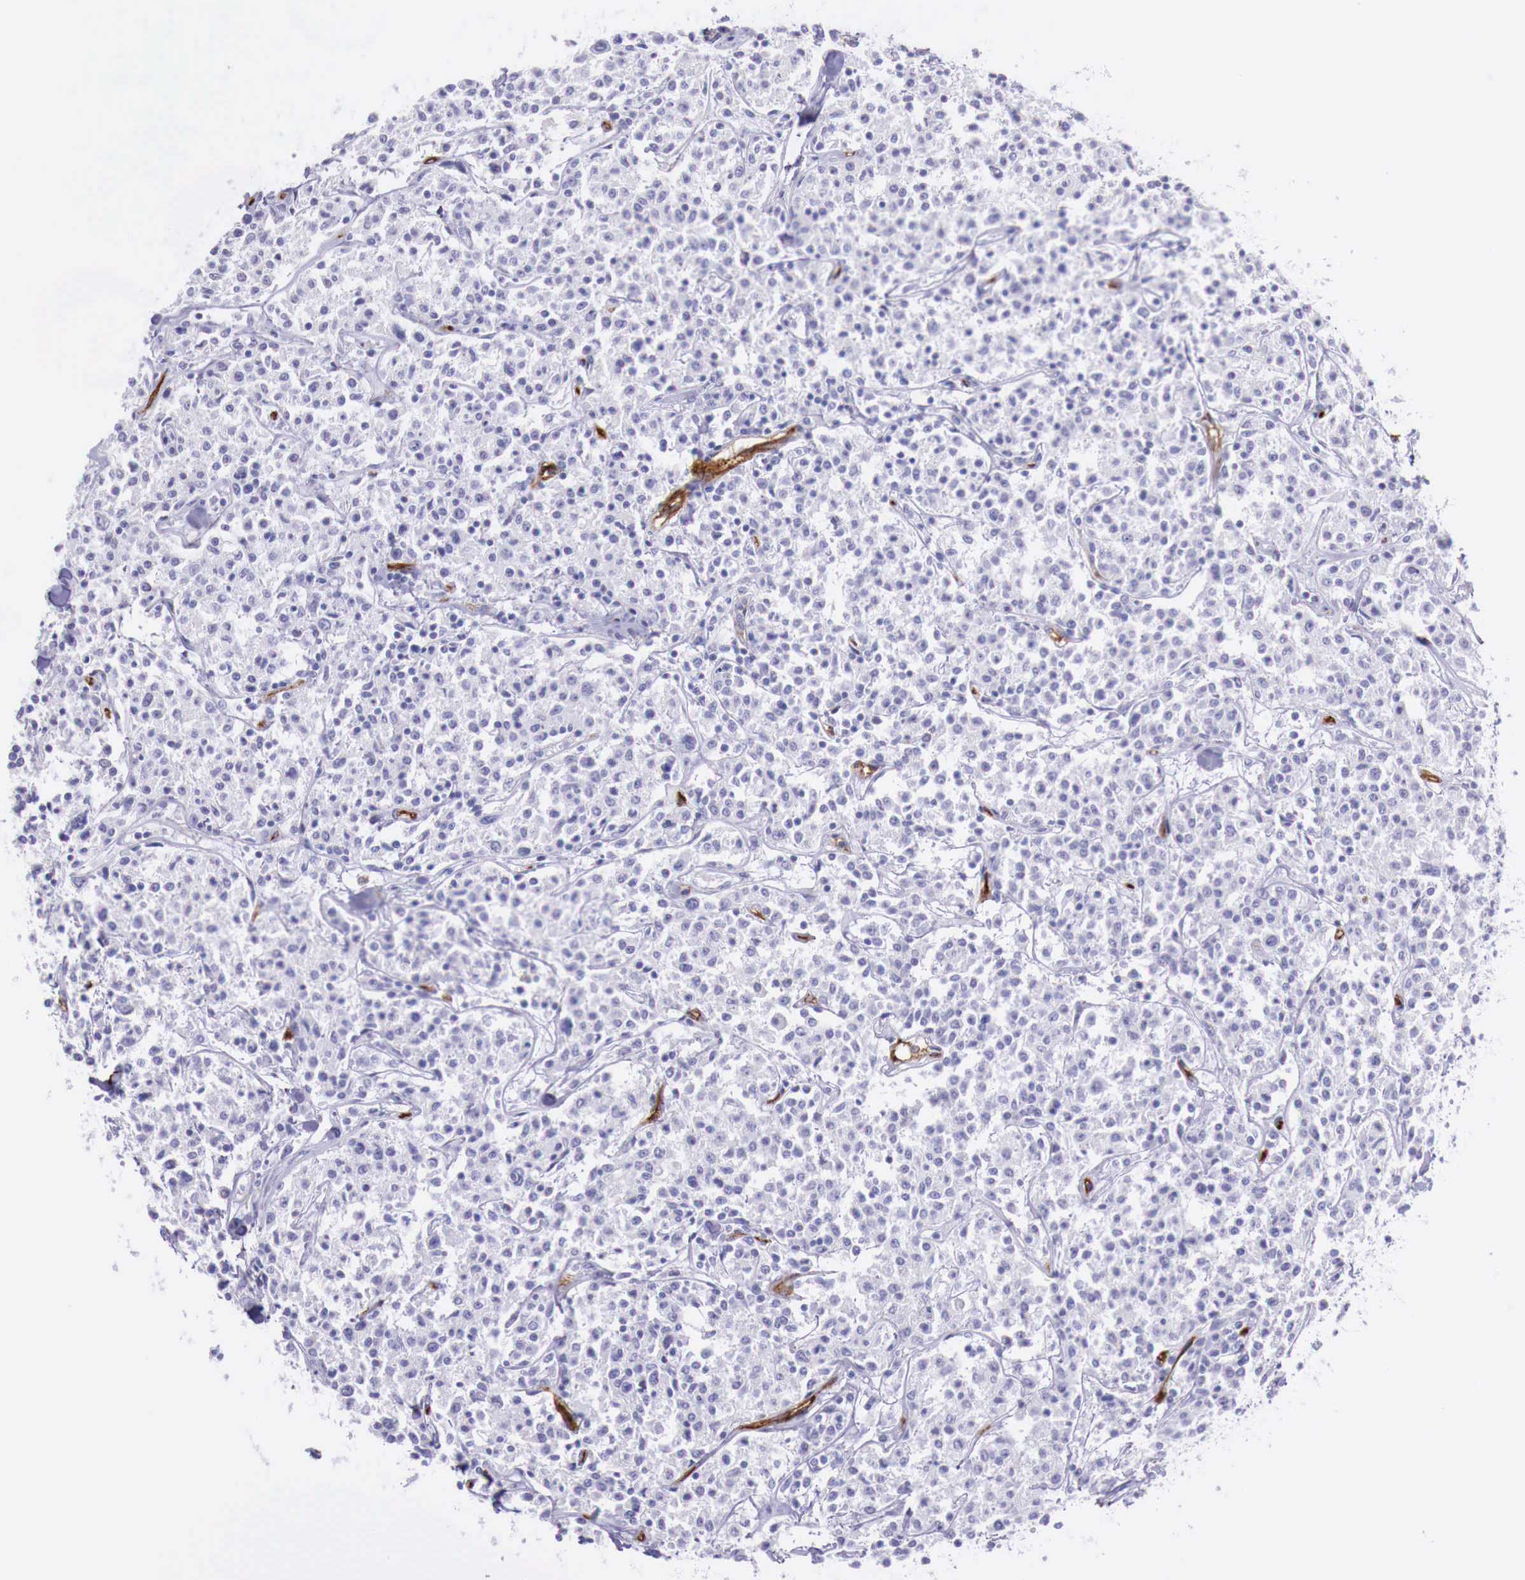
{"staining": {"intensity": "negative", "quantity": "none", "location": "none"}, "tissue": "lymphoma", "cell_type": "Tumor cells", "image_type": "cancer", "snomed": [{"axis": "morphology", "description": "Malignant lymphoma, non-Hodgkin's type, Low grade"}, {"axis": "topography", "description": "Small intestine"}], "caption": "Low-grade malignant lymphoma, non-Hodgkin's type was stained to show a protein in brown. There is no significant staining in tumor cells. (DAB immunohistochemistry visualized using brightfield microscopy, high magnification).", "gene": "MSR1", "patient": {"sex": "female", "age": 59}}